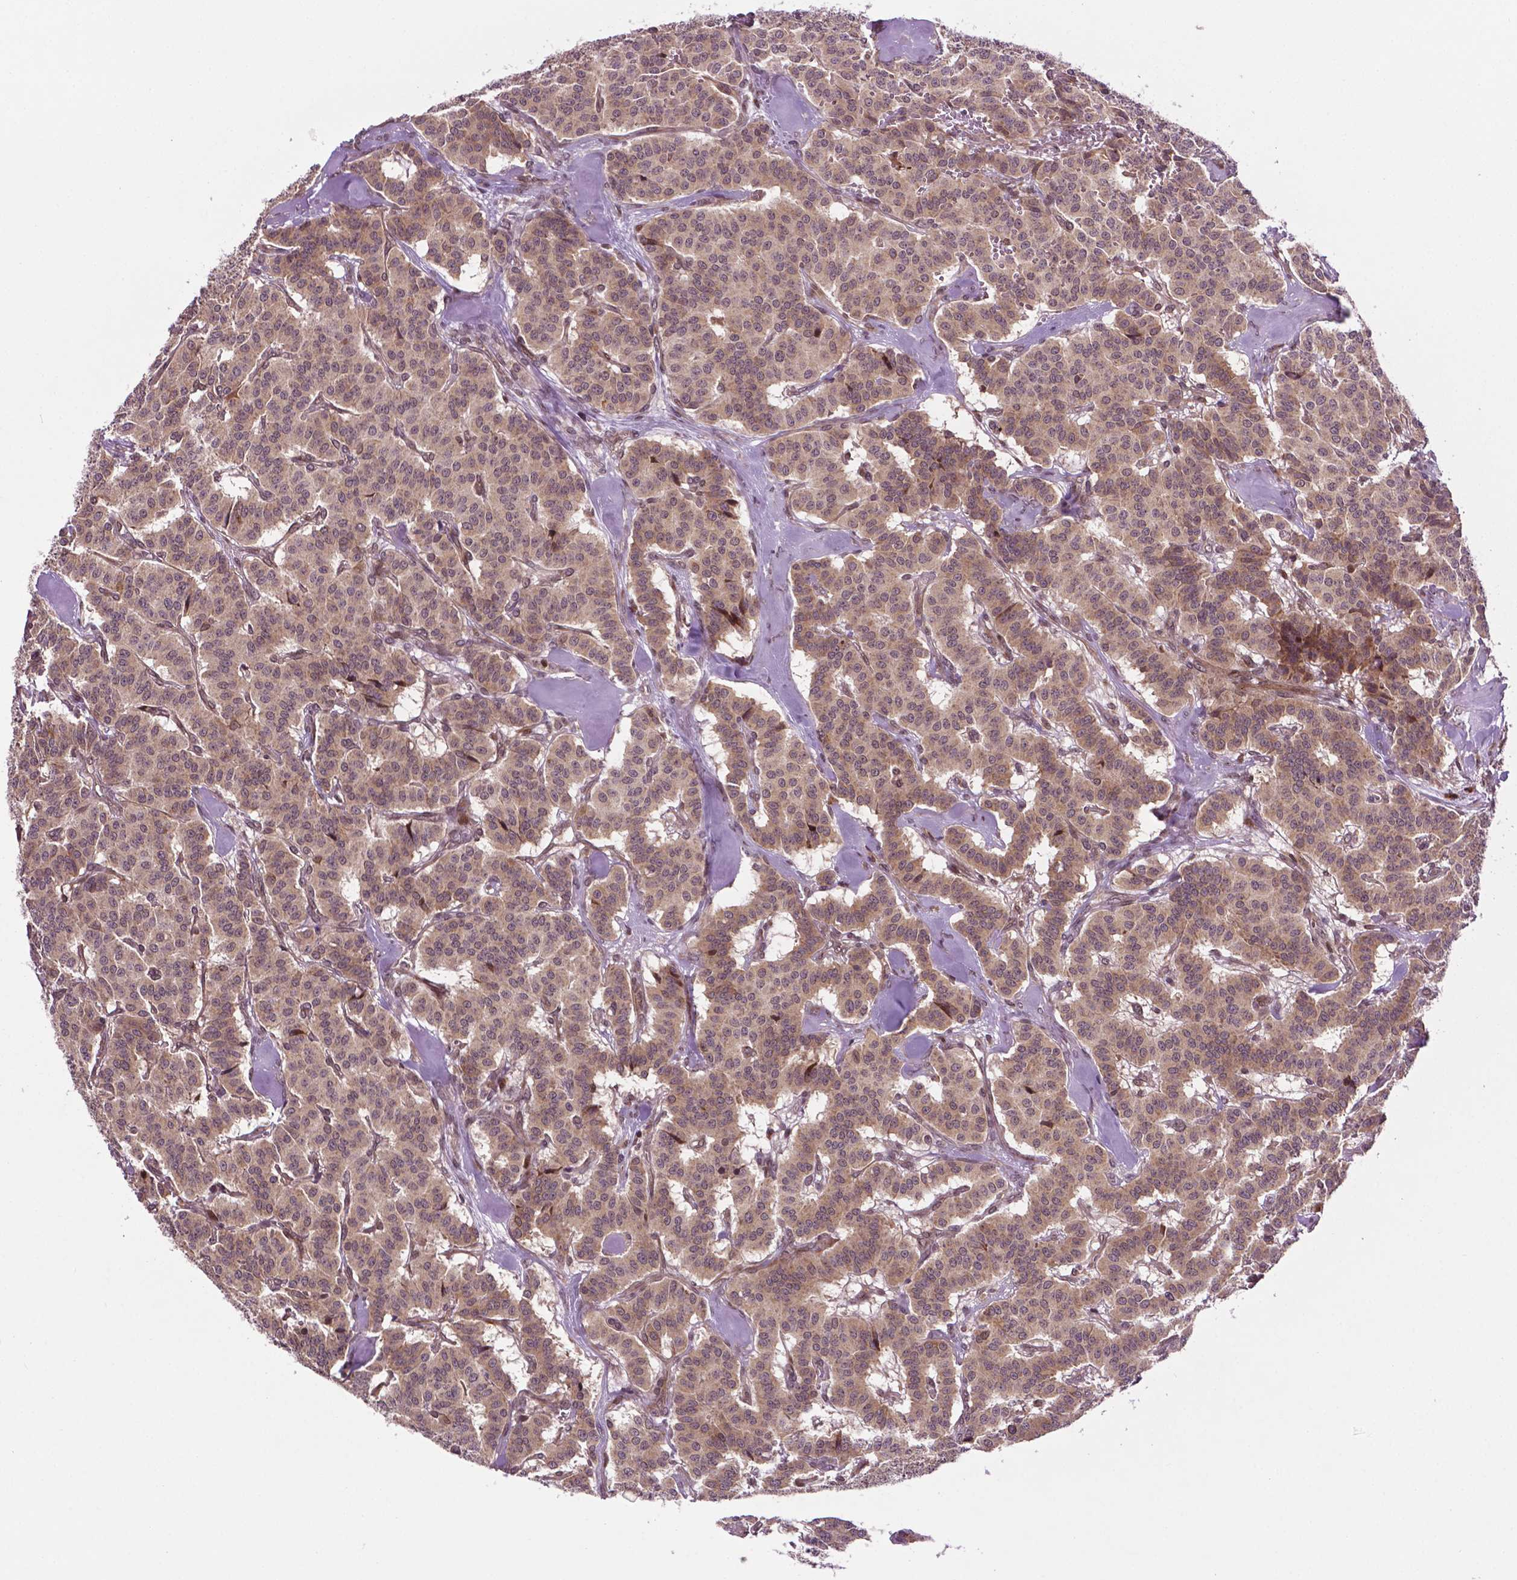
{"staining": {"intensity": "weak", "quantity": ">75%", "location": "cytoplasmic/membranous"}, "tissue": "carcinoid", "cell_type": "Tumor cells", "image_type": "cancer", "snomed": [{"axis": "morphology", "description": "Normal tissue, NOS"}, {"axis": "morphology", "description": "Carcinoid, malignant, NOS"}, {"axis": "topography", "description": "Lung"}], "caption": "This histopathology image exhibits immunohistochemistry (IHC) staining of carcinoid, with low weak cytoplasmic/membranous staining in approximately >75% of tumor cells.", "gene": "TMX2", "patient": {"sex": "female", "age": 46}}